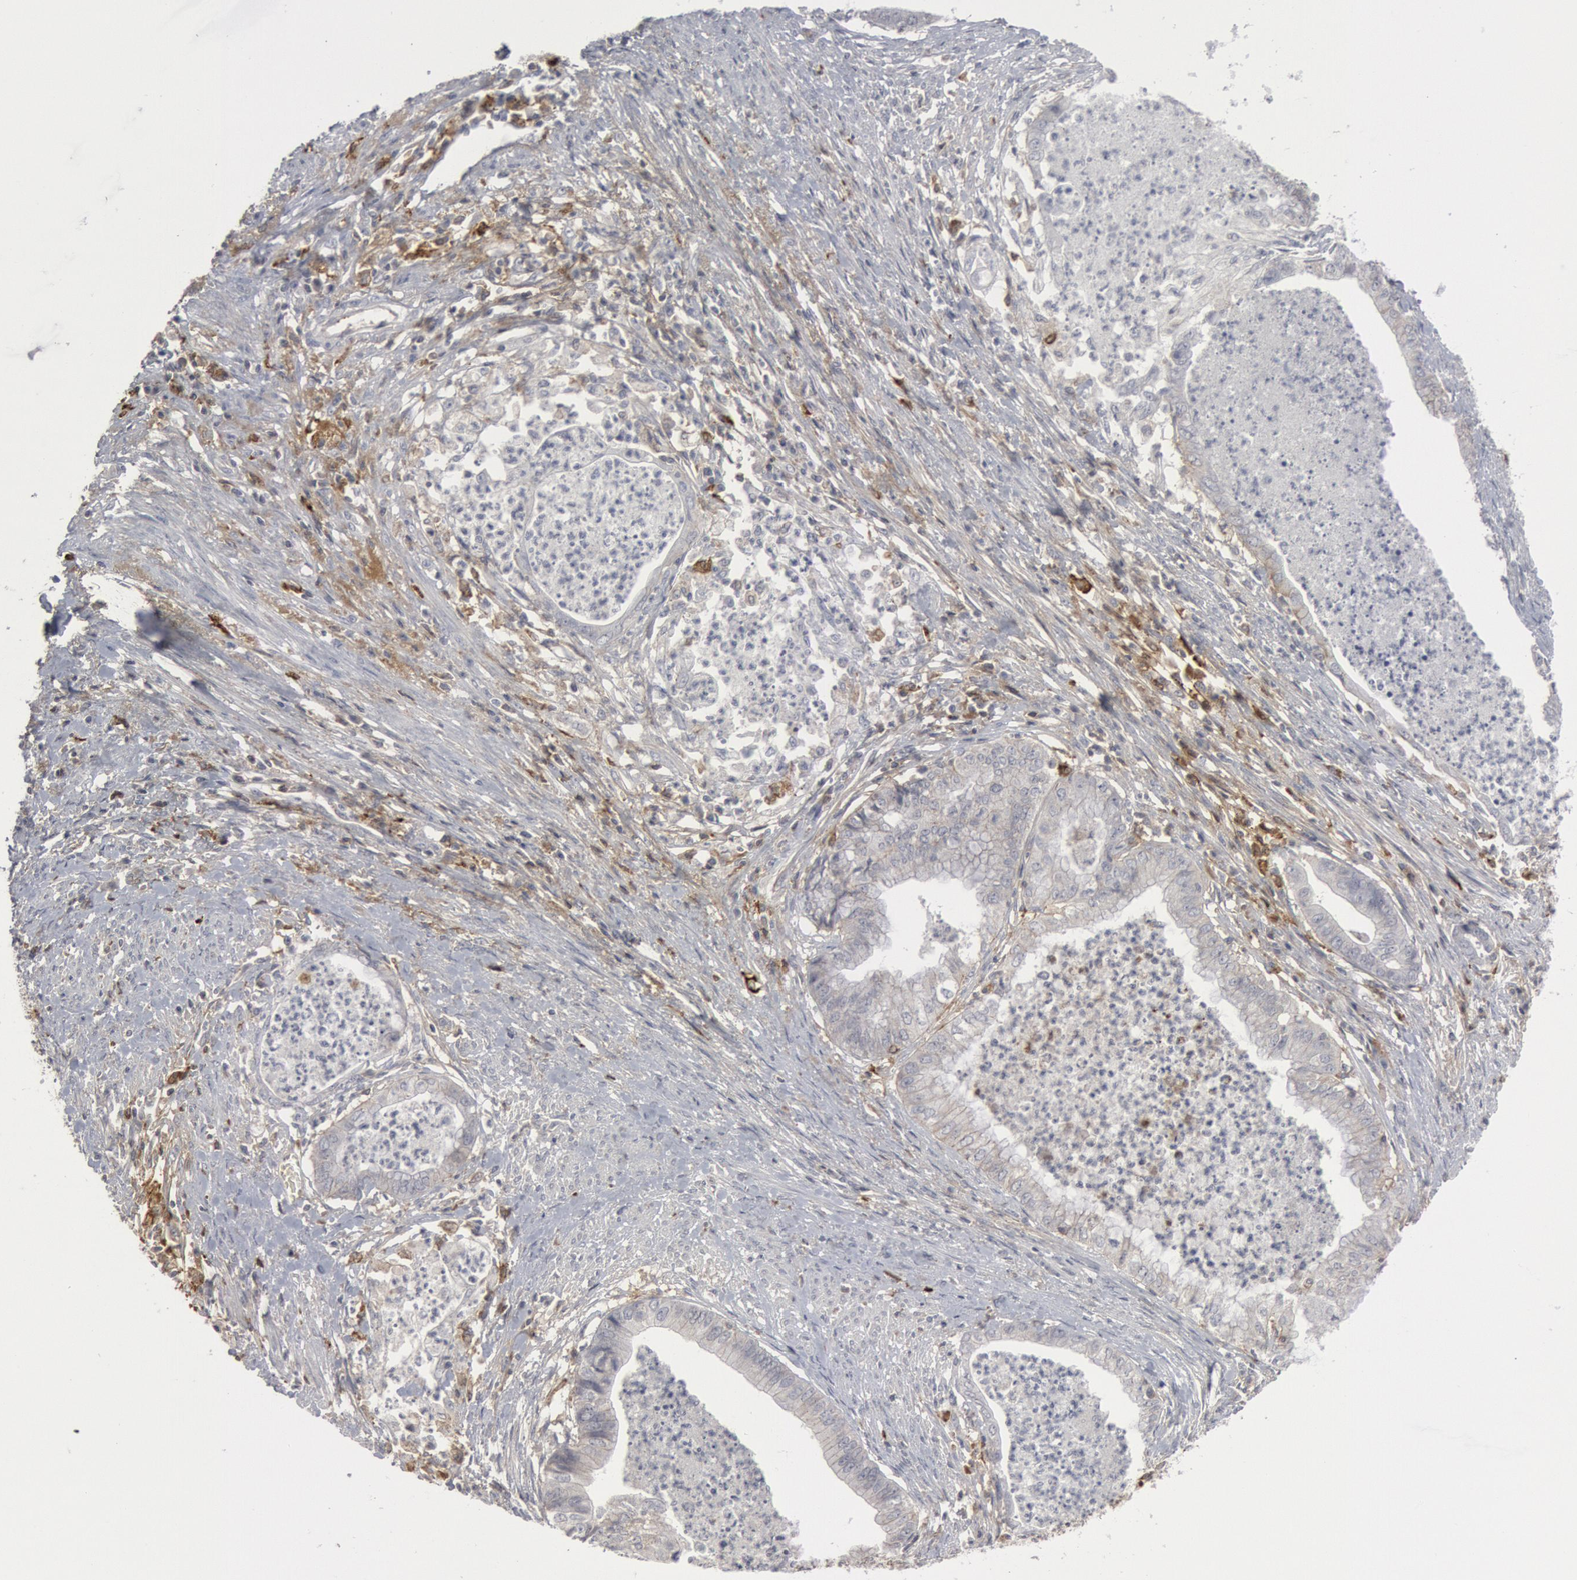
{"staining": {"intensity": "negative", "quantity": "none", "location": "none"}, "tissue": "endometrial cancer", "cell_type": "Tumor cells", "image_type": "cancer", "snomed": [{"axis": "morphology", "description": "Necrosis, NOS"}, {"axis": "morphology", "description": "Adenocarcinoma, NOS"}, {"axis": "topography", "description": "Endometrium"}], "caption": "This is an immunohistochemistry photomicrograph of endometrial adenocarcinoma. There is no staining in tumor cells.", "gene": "C1QC", "patient": {"sex": "female", "age": 79}}